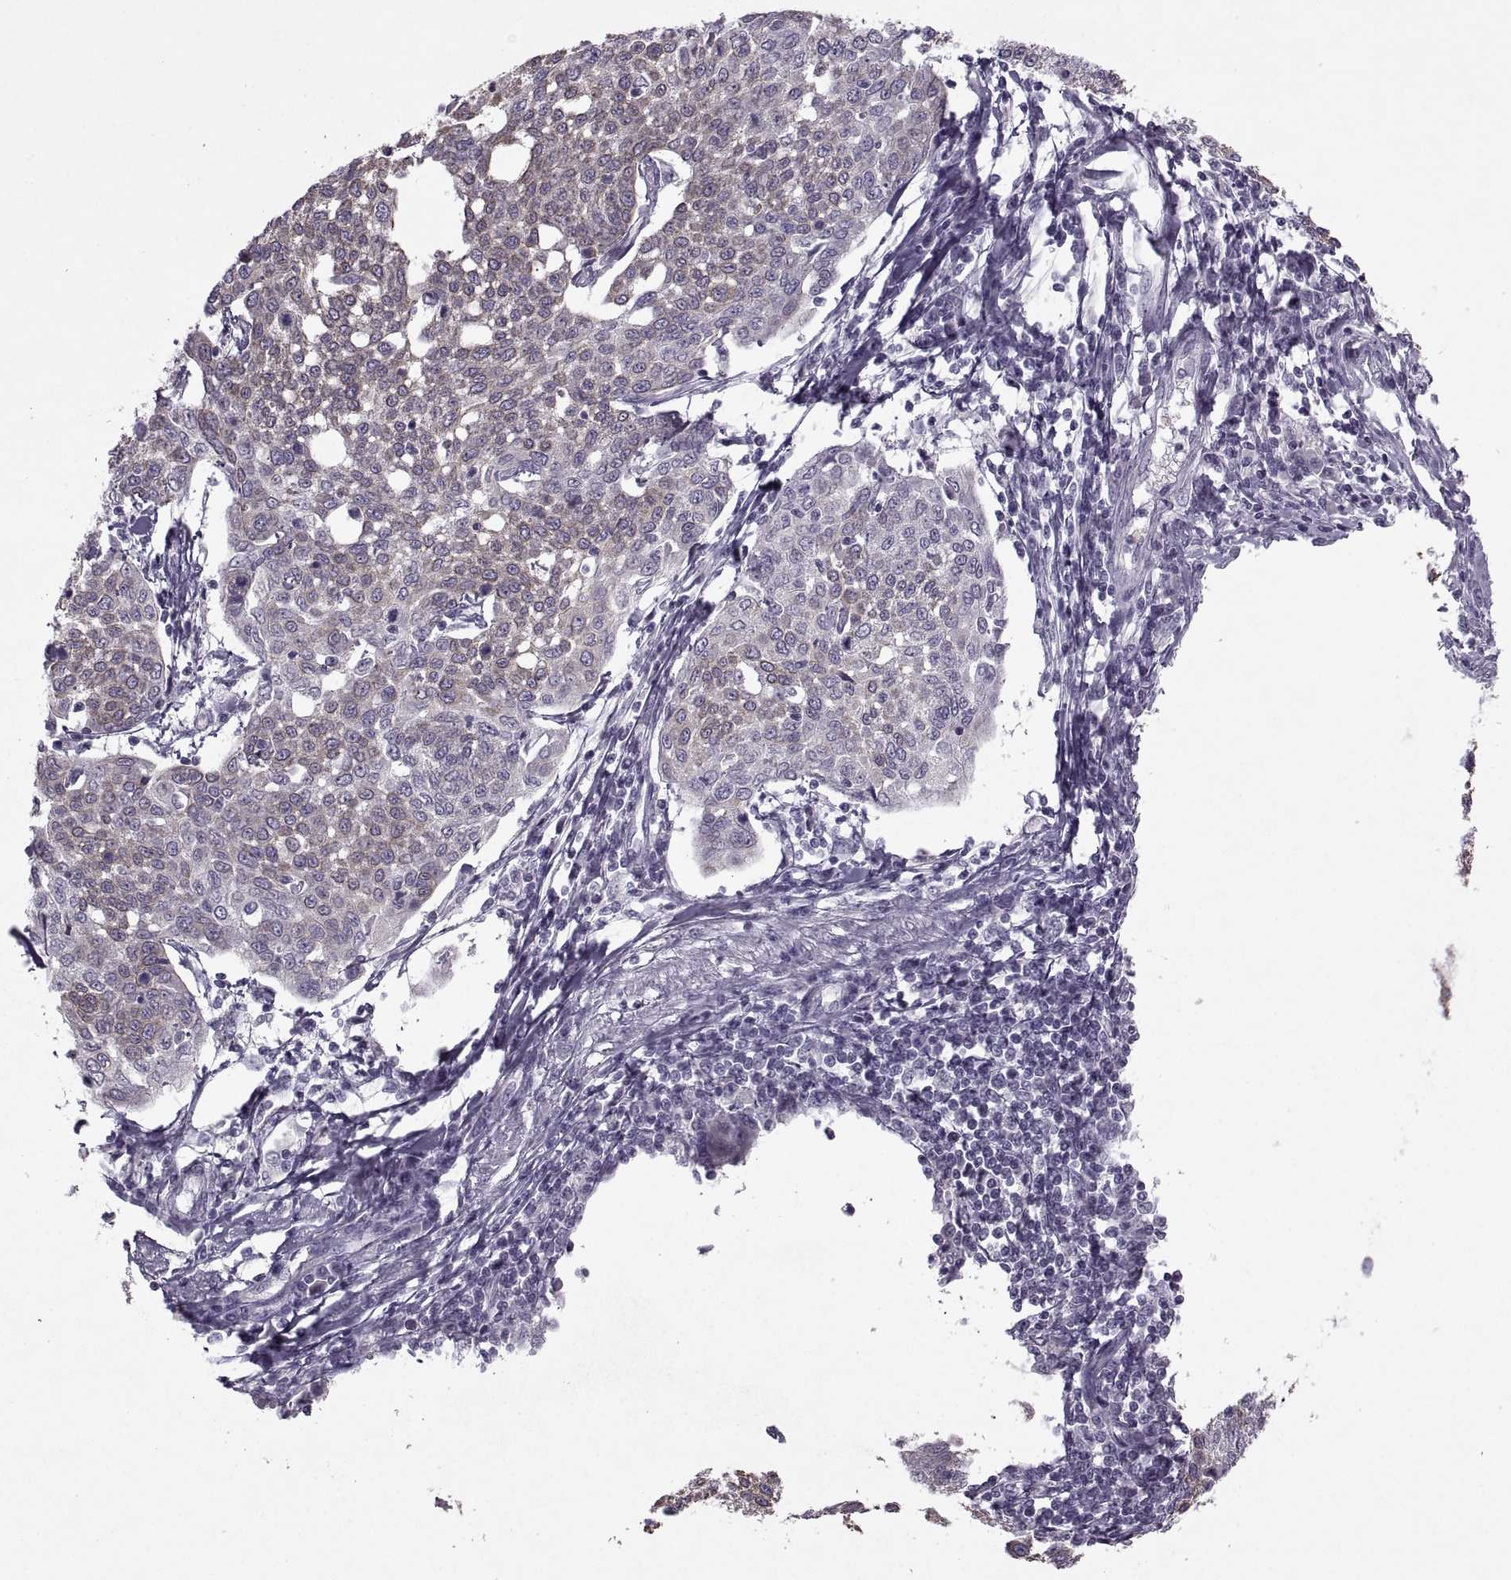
{"staining": {"intensity": "weak", "quantity": "25%-75%", "location": "cytoplasmic/membranous"}, "tissue": "cervical cancer", "cell_type": "Tumor cells", "image_type": "cancer", "snomed": [{"axis": "morphology", "description": "Squamous cell carcinoma, NOS"}, {"axis": "topography", "description": "Cervix"}], "caption": "Cervical cancer (squamous cell carcinoma) stained for a protein (brown) reveals weak cytoplasmic/membranous positive positivity in approximately 25%-75% of tumor cells.", "gene": "MGAT4D", "patient": {"sex": "female", "age": 34}}